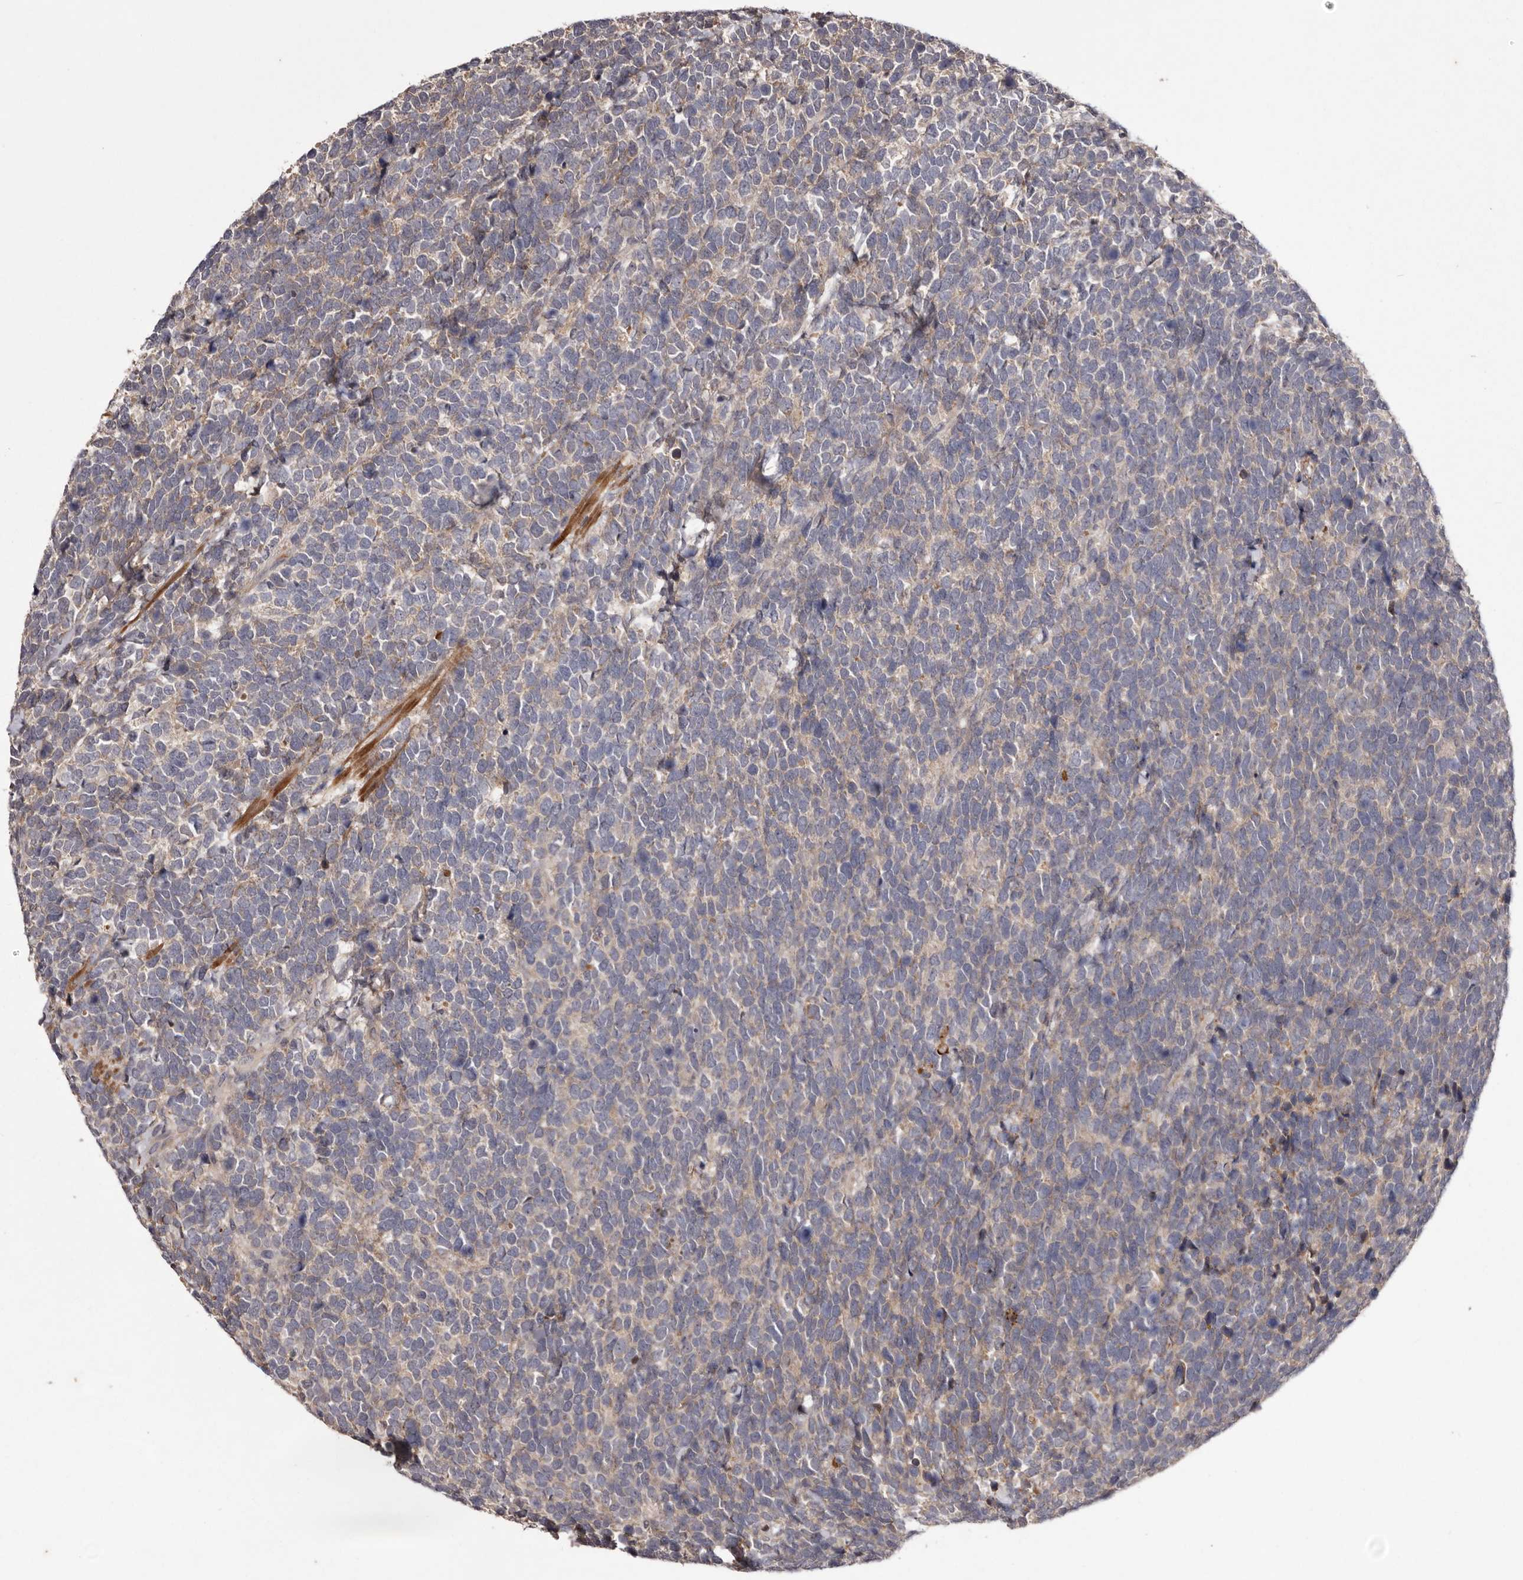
{"staining": {"intensity": "weak", "quantity": "25%-75%", "location": "cytoplasmic/membranous"}, "tissue": "urothelial cancer", "cell_type": "Tumor cells", "image_type": "cancer", "snomed": [{"axis": "morphology", "description": "Urothelial carcinoma, High grade"}, {"axis": "topography", "description": "Urinary bladder"}], "caption": "A brown stain shows weak cytoplasmic/membranous positivity of a protein in high-grade urothelial carcinoma tumor cells. (Brightfield microscopy of DAB IHC at high magnification).", "gene": "CYP1B1", "patient": {"sex": "female", "age": 82}}